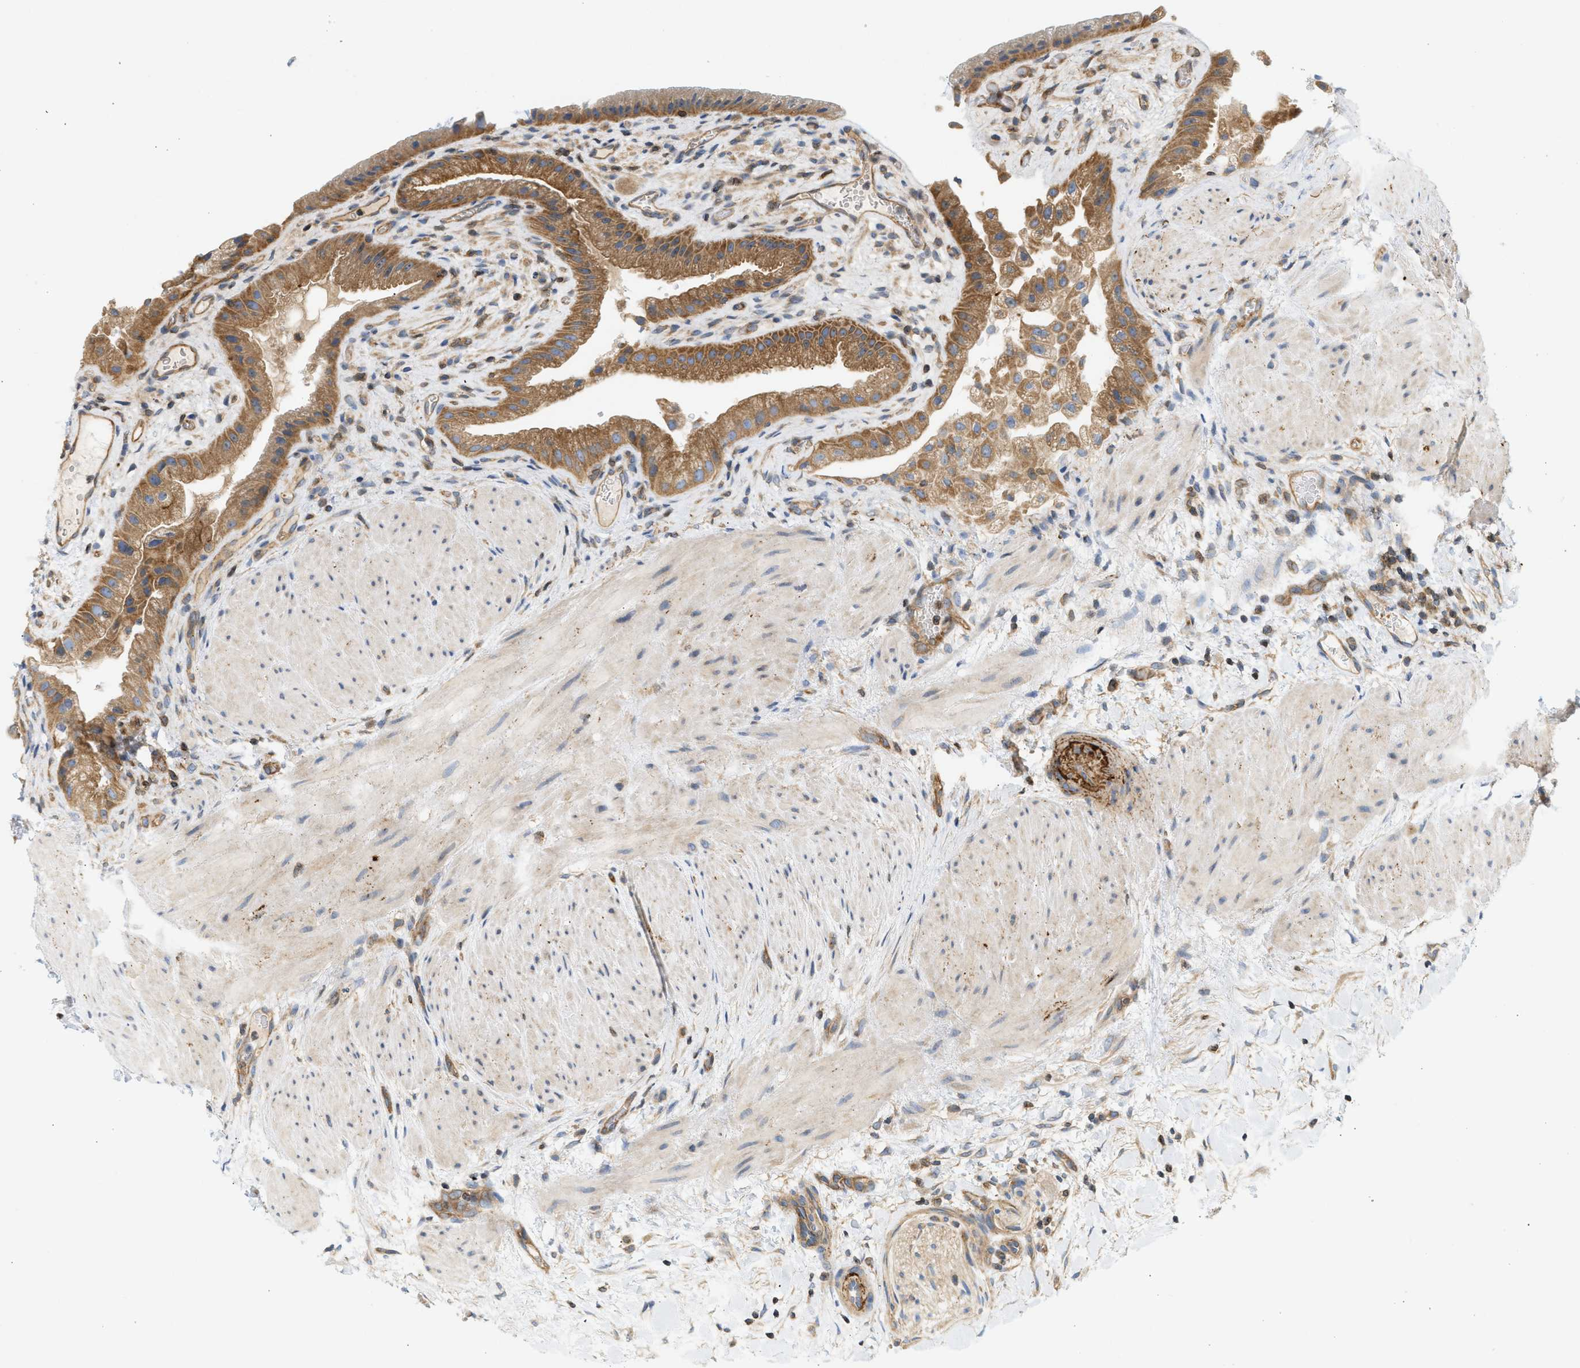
{"staining": {"intensity": "moderate", "quantity": ">75%", "location": "cytoplasmic/membranous"}, "tissue": "gallbladder", "cell_type": "Glandular cells", "image_type": "normal", "snomed": [{"axis": "morphology", "description": "Normal tissue, NOS"}, {"axis": "topography", "description": "Gallbladder"}], "caption": "Brown immunohistochemical staining in unremarkable human gallbladder demonstrates moderate cytoplasmic/membranous expression in approximately >75% of glandular cells. Immunohistochemistry stains the protein of interest in brown and the nuclei are stained blue.", "gene": "STRN", "patient": {"sex": "male", "age": 49}}